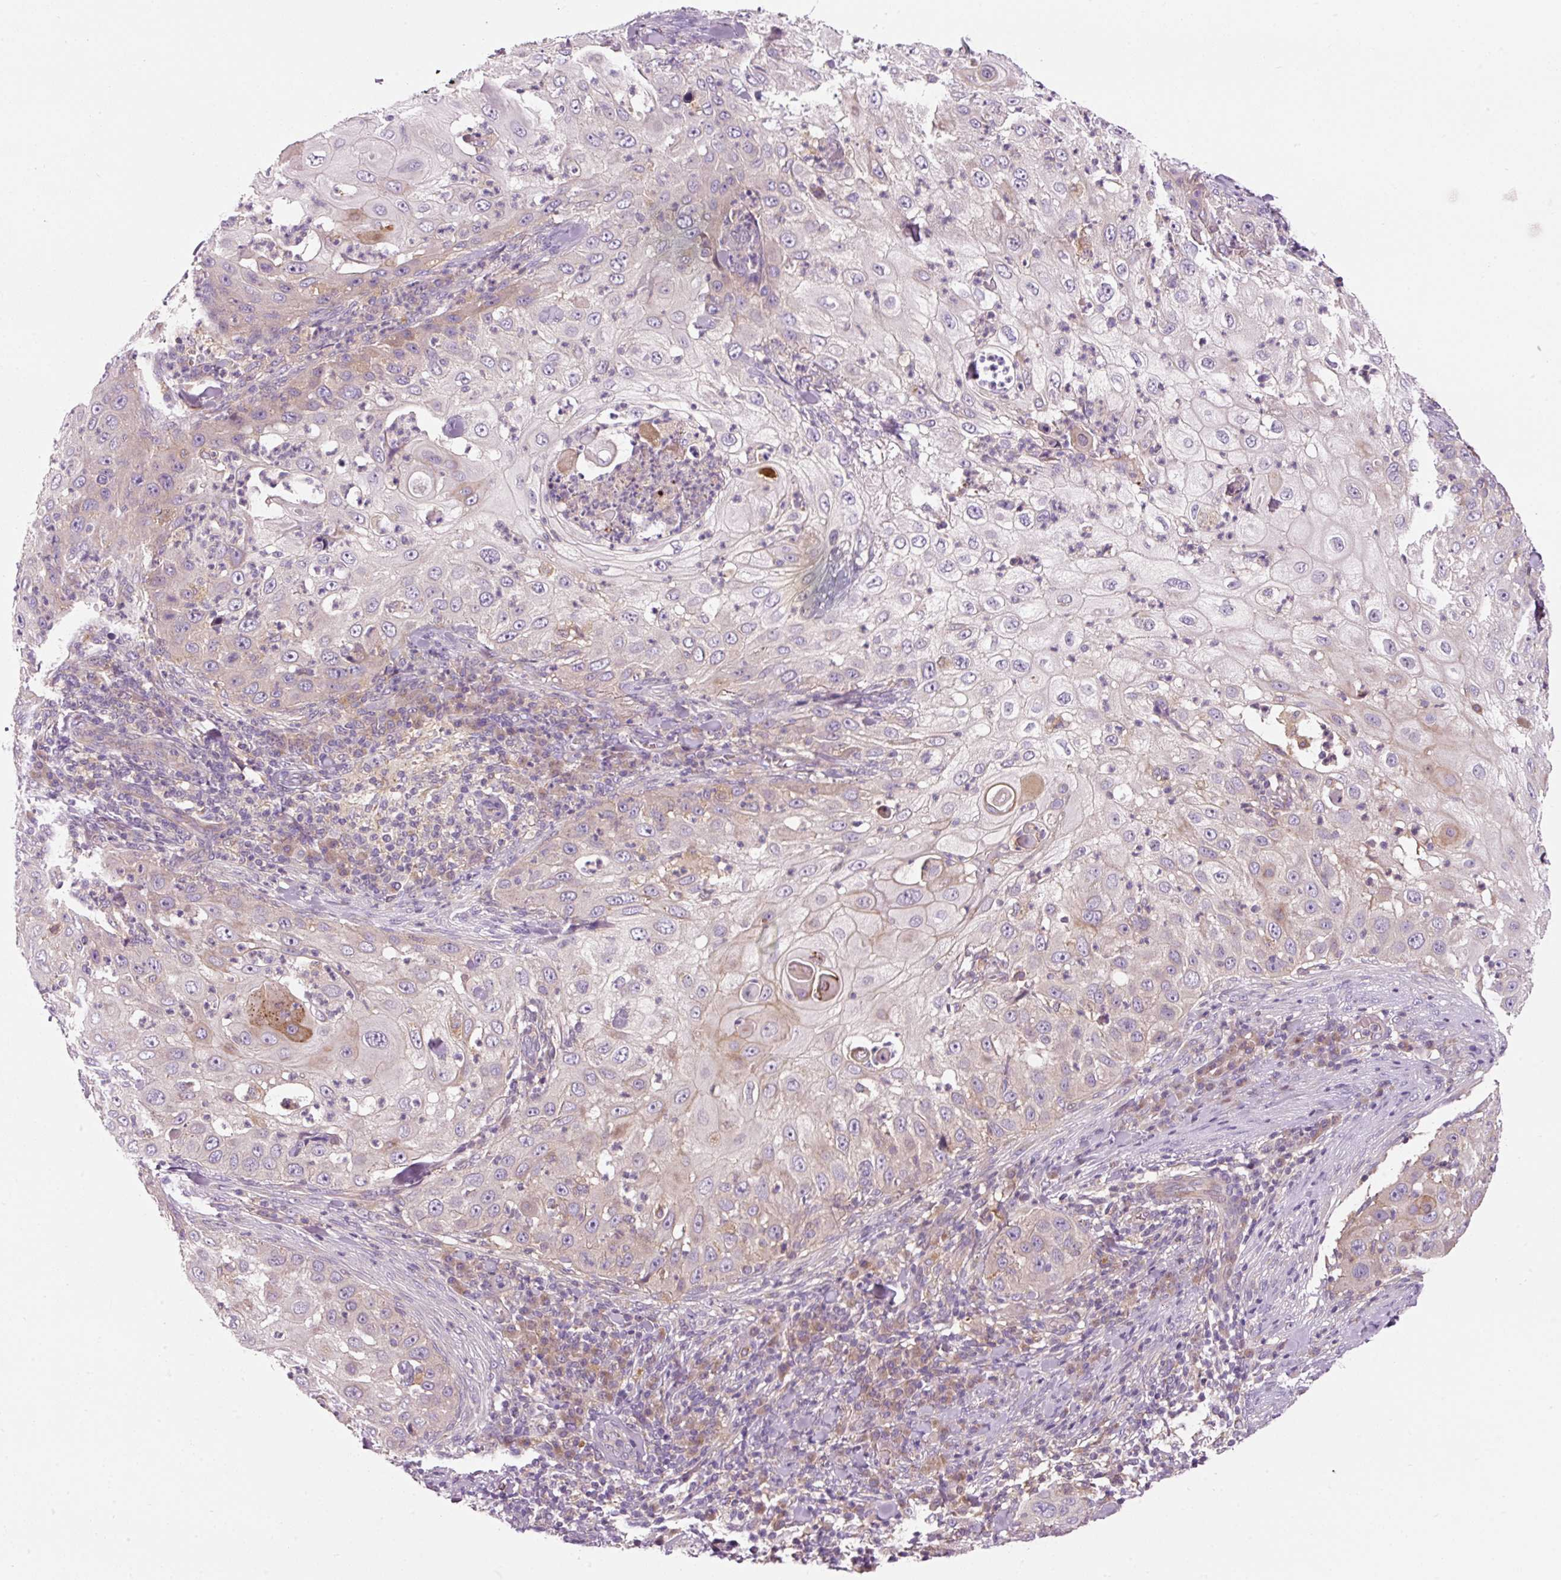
{"staining": {"intensity": "weak", "quantity": "<25%", "location": "cytoplasmic/membranous"}, "tissue": "skin cancer", "cell_type": "Tumor cells", "image_type": "cancer", "snomed": [{"axis": "morphology", "description": "Squamous cell carcinoma, NOS"}, {"axis": "topography", "description": "Skin"}], "caption": "The immunohistochemistry micrograph has no significant staining in tumor cells of squamous cell carcinoma (skin) tissue.", "gene": "NAPA", "patient": {"sex": "female", "age": 44}}